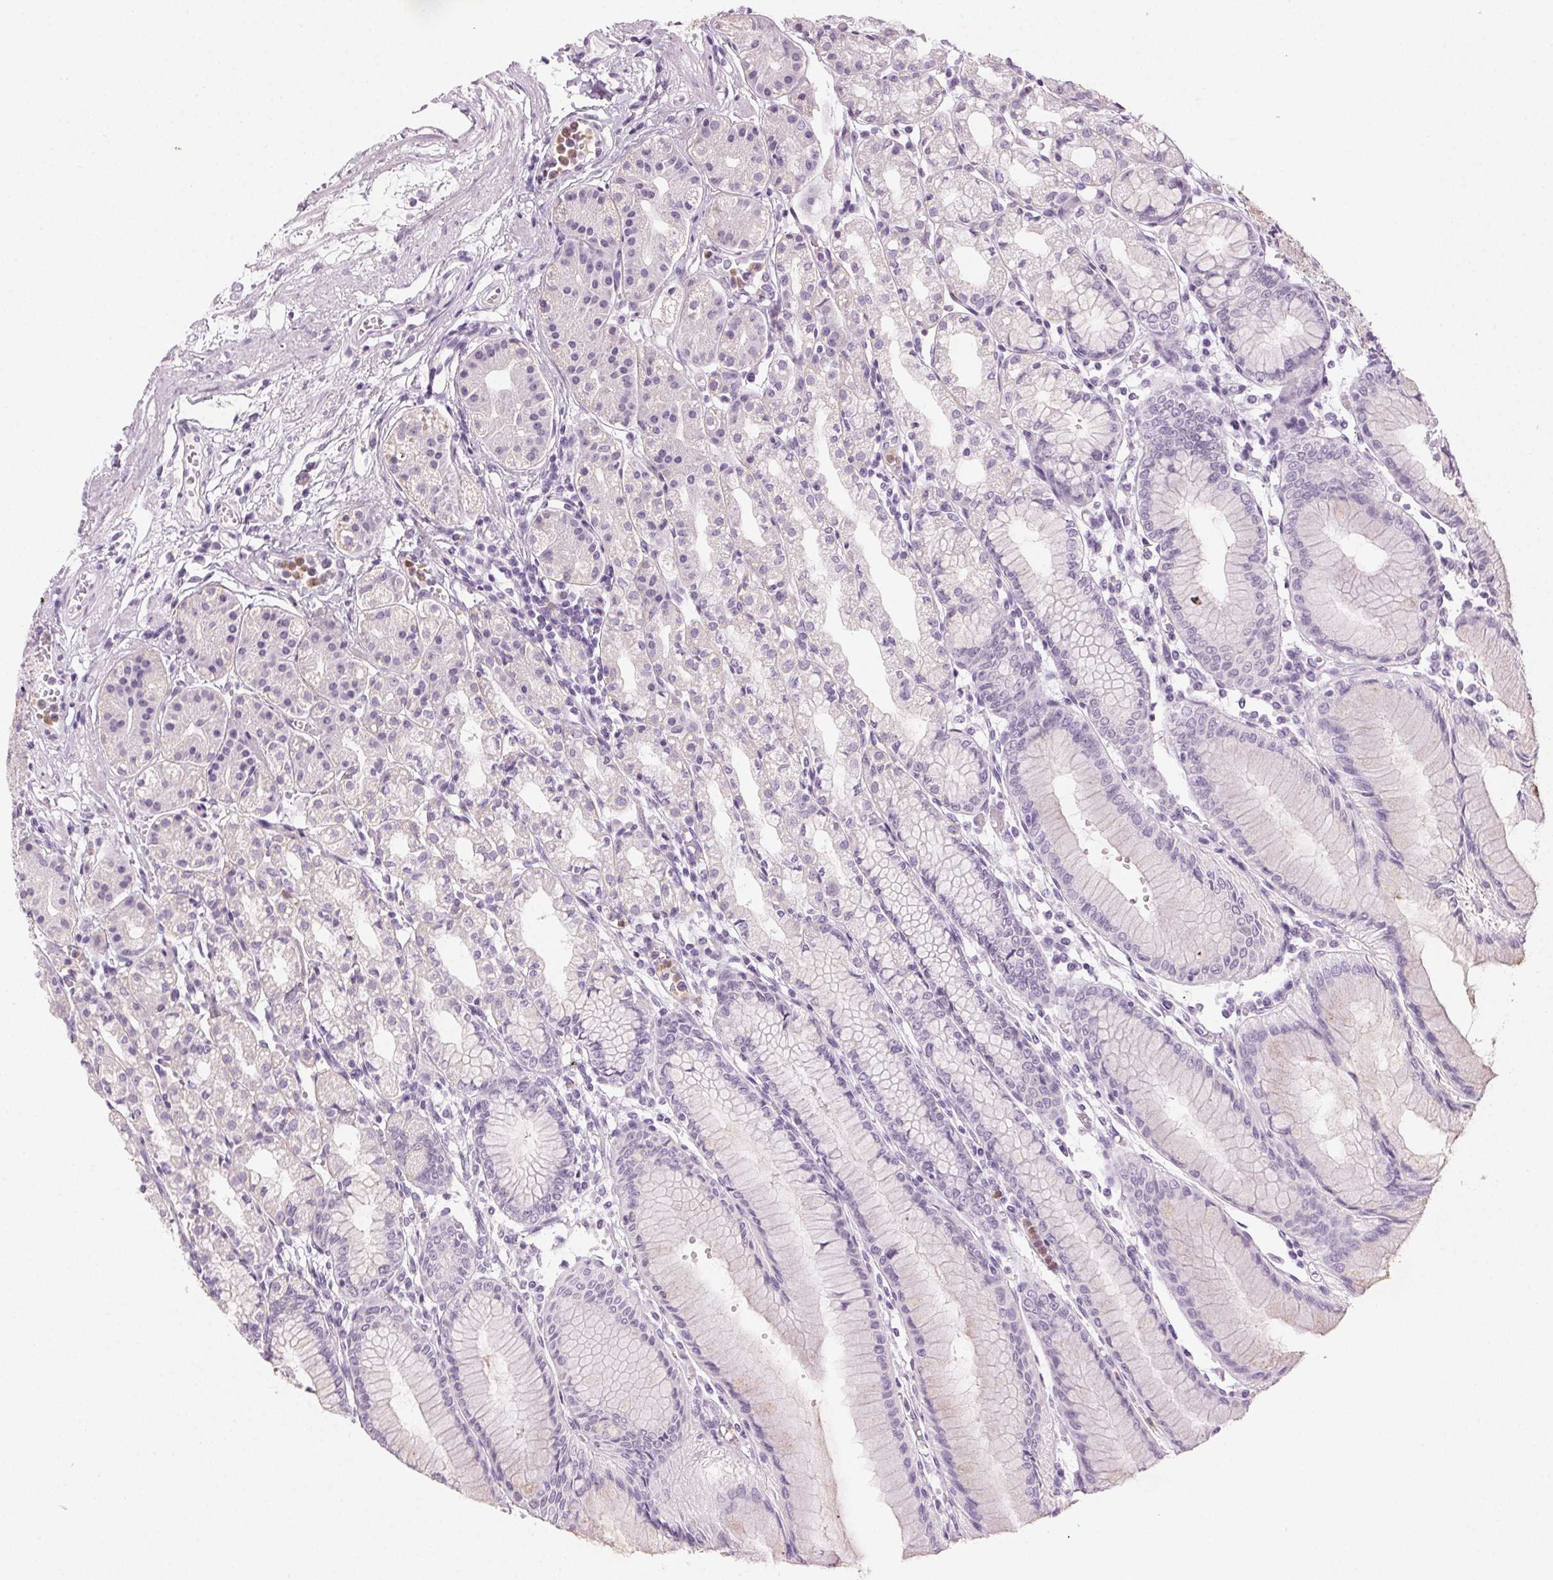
{"staining": {"intensity": "negative", "quantity": "none", "location": "none"}, "tissue": "stomach", "cell_type": "Glandular cells", "image_type": "normal", "snomed": [{"axis": "morphology", "description": "Normal tissue, NOS"}, {"axis": "topography", "description": "Skeletal muscle"}, {"axis": "topography", "description": "Stomach"}], "caption": "Stomach was stained to show a protein in brown. There is no significant staining in glandular cells.", "gene": "MPO", "patient": {"sex": "female", "age": 57}}